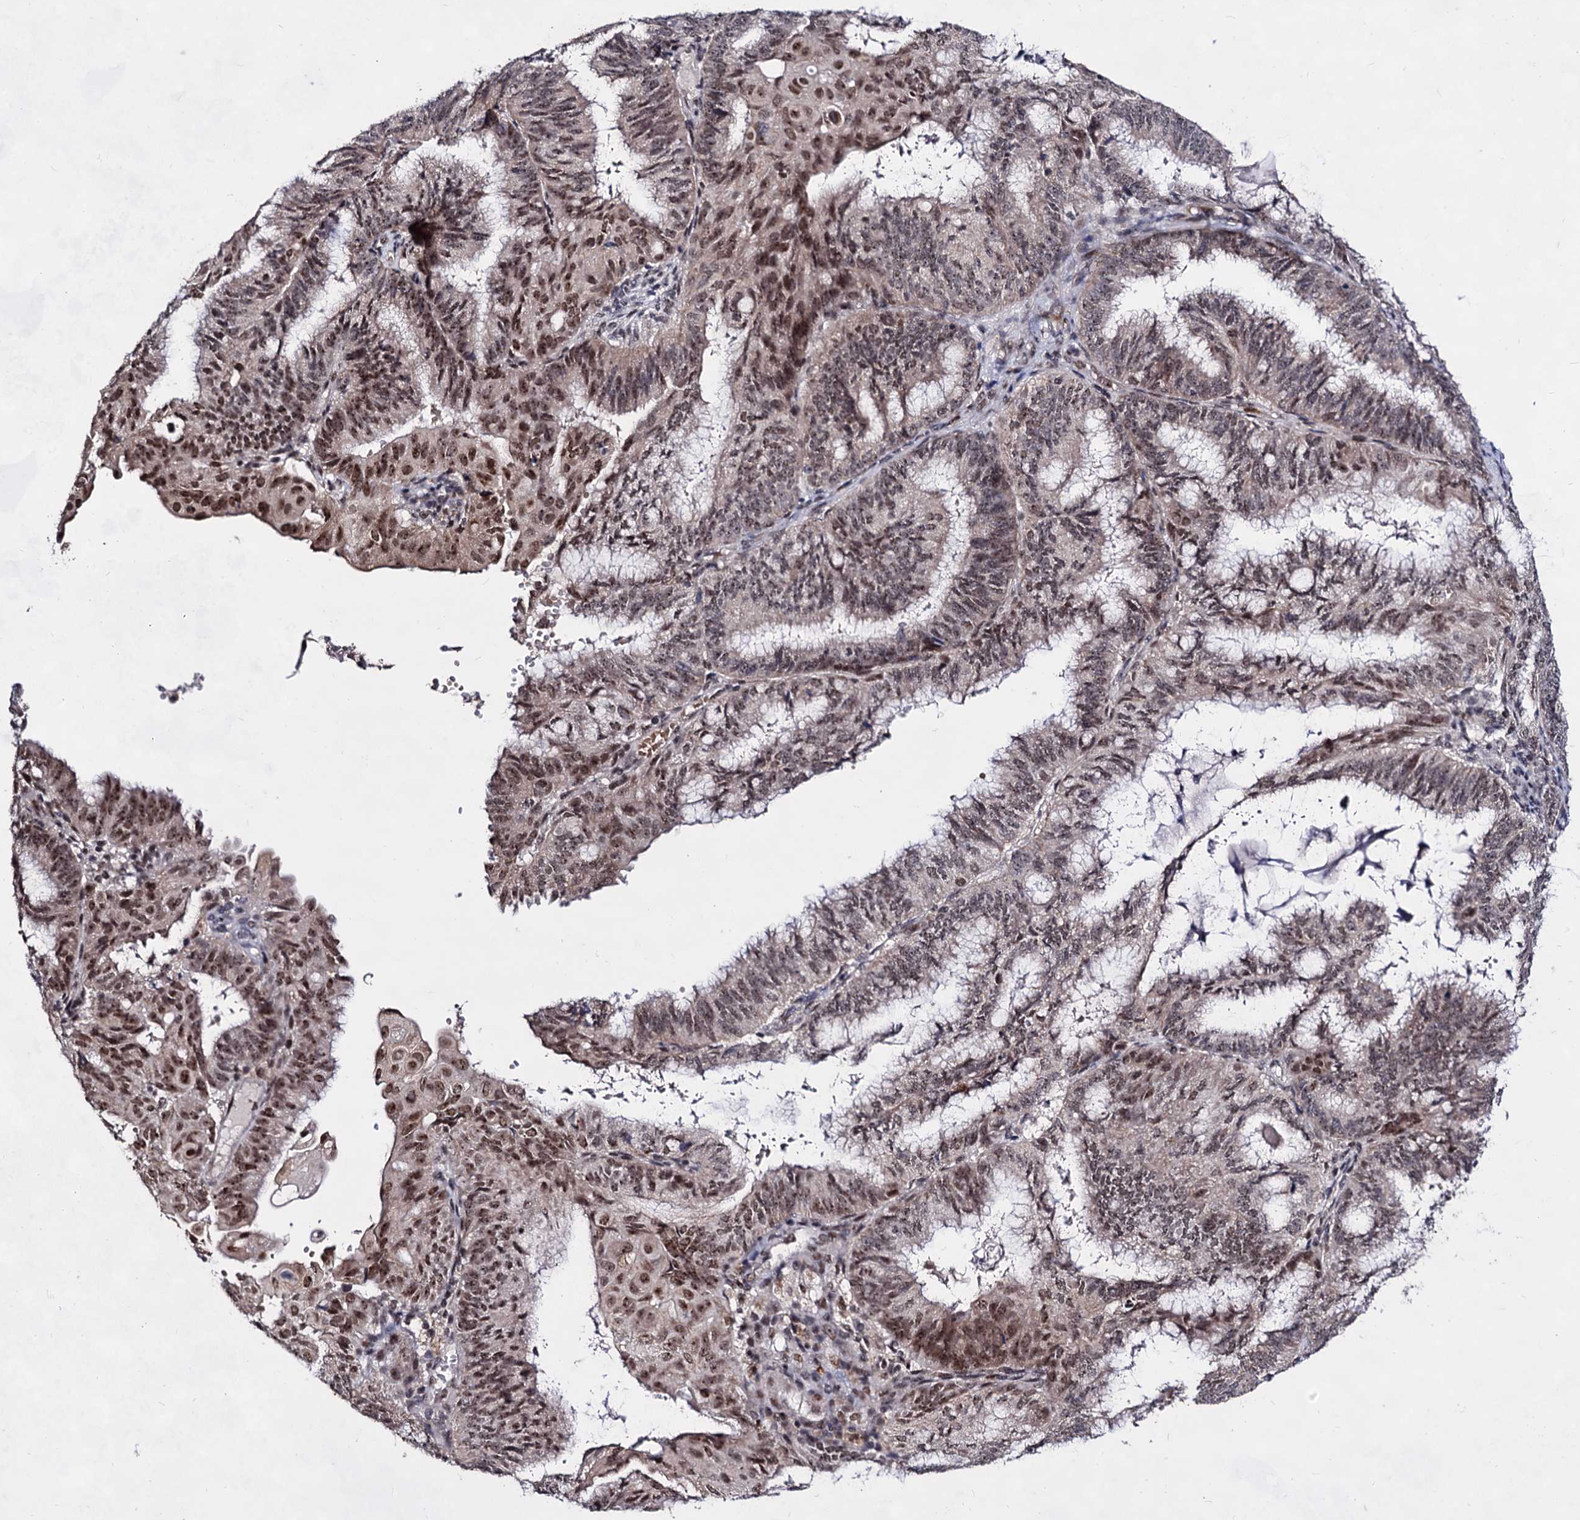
{"staining": {"intensity": "moderate", "quantity": "25%-75%", "location": "nuclear"}, "tissue": "endometrial cancer", "cell_type": "Tumor cells", "image_type": "cancer", "snomed": [{"axis": "morphology", "description": "Adenocarcinoma, NOS"}, {"axis": "topography", "description": "Endometrium"}], "caption": "Approximately 25%-75% of tumor cells in human endometrial cancer reveal moderate nuclear protein expression as visualized by brown immunohistochemical staining.", "gene": "EXOSC10", "patient": {"sex": "female", "age": 49}}